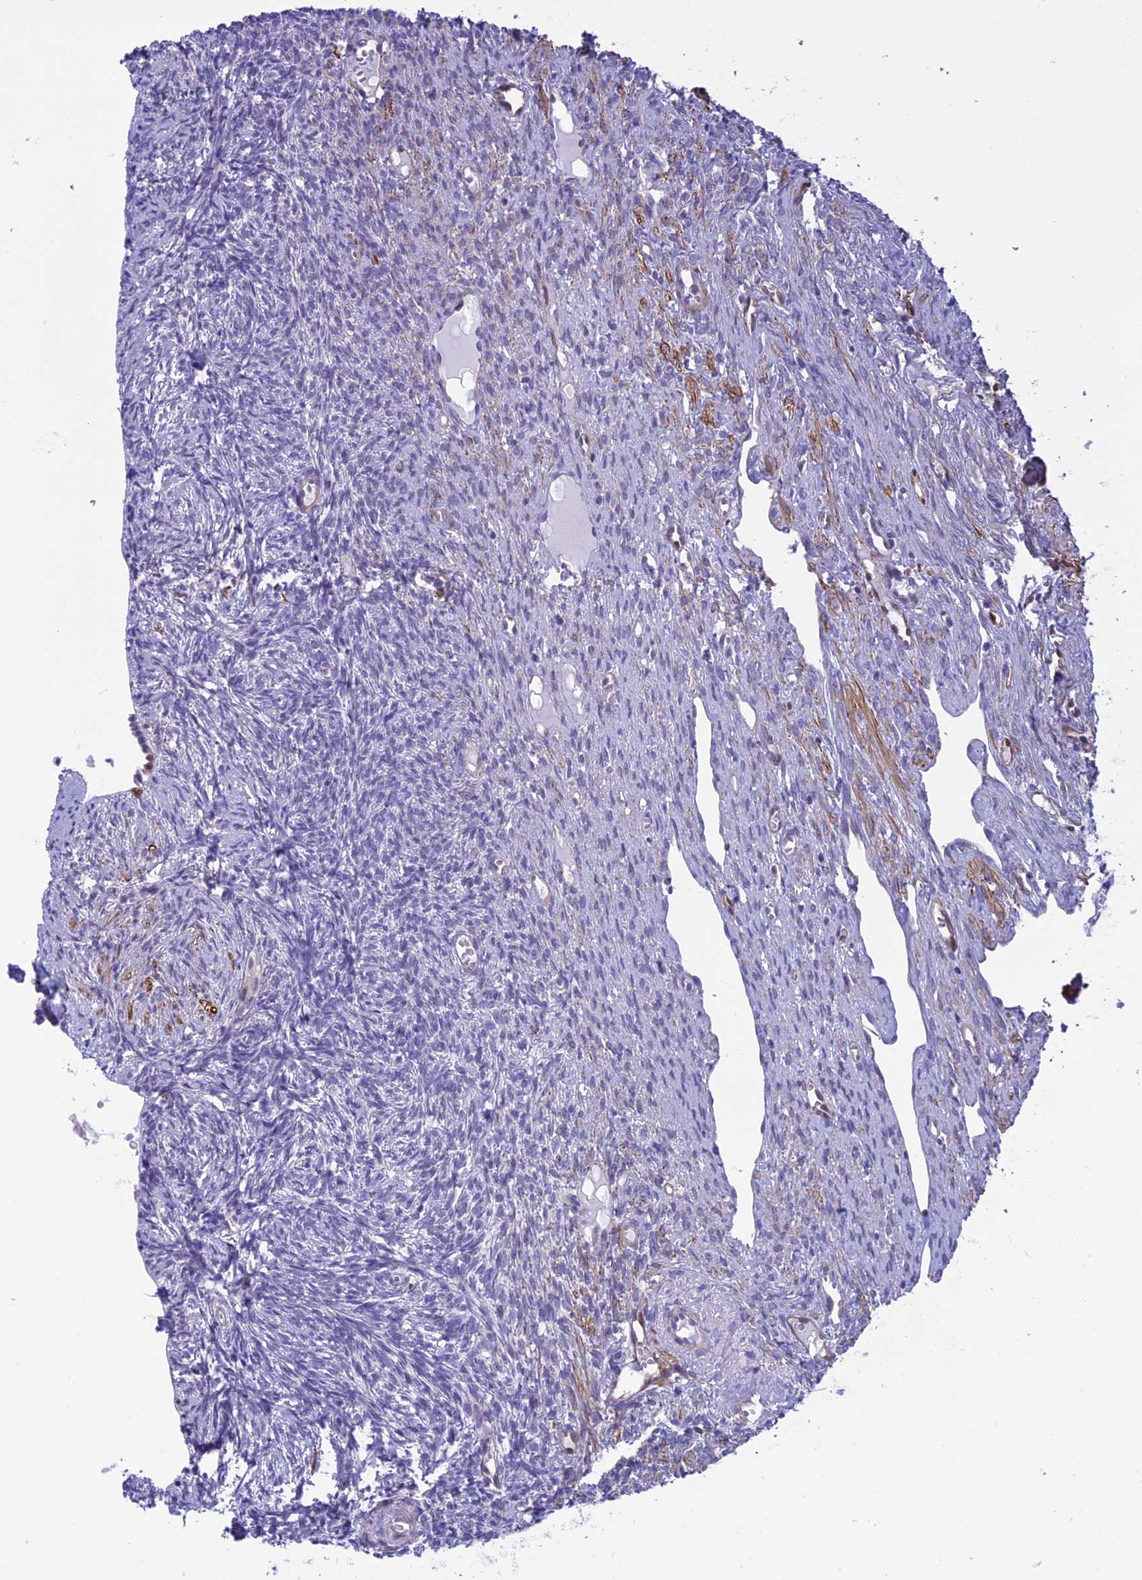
{"staining": {"intensity": "negative", "quantity": "none", "location": "none"}, "tissue": "ovary", "cell_type": "Ovarian stroma cells", "image_type": "normal", "snomed": [{"axis": "morphology", "description": "Normal tissue, NOS"}, {"axis": "topography", "description": "Ovary"}], "caption": "High magnification brightfield microscopy of benign ovary stained with DAB (3,3'-diaminobenzidine) (brown) and counterstained with hematoxylin (blue): ovarian stroma cells show no significant positivity.", "gene": "IGSF6", "patient": {"sex": "female", "age": 51}}